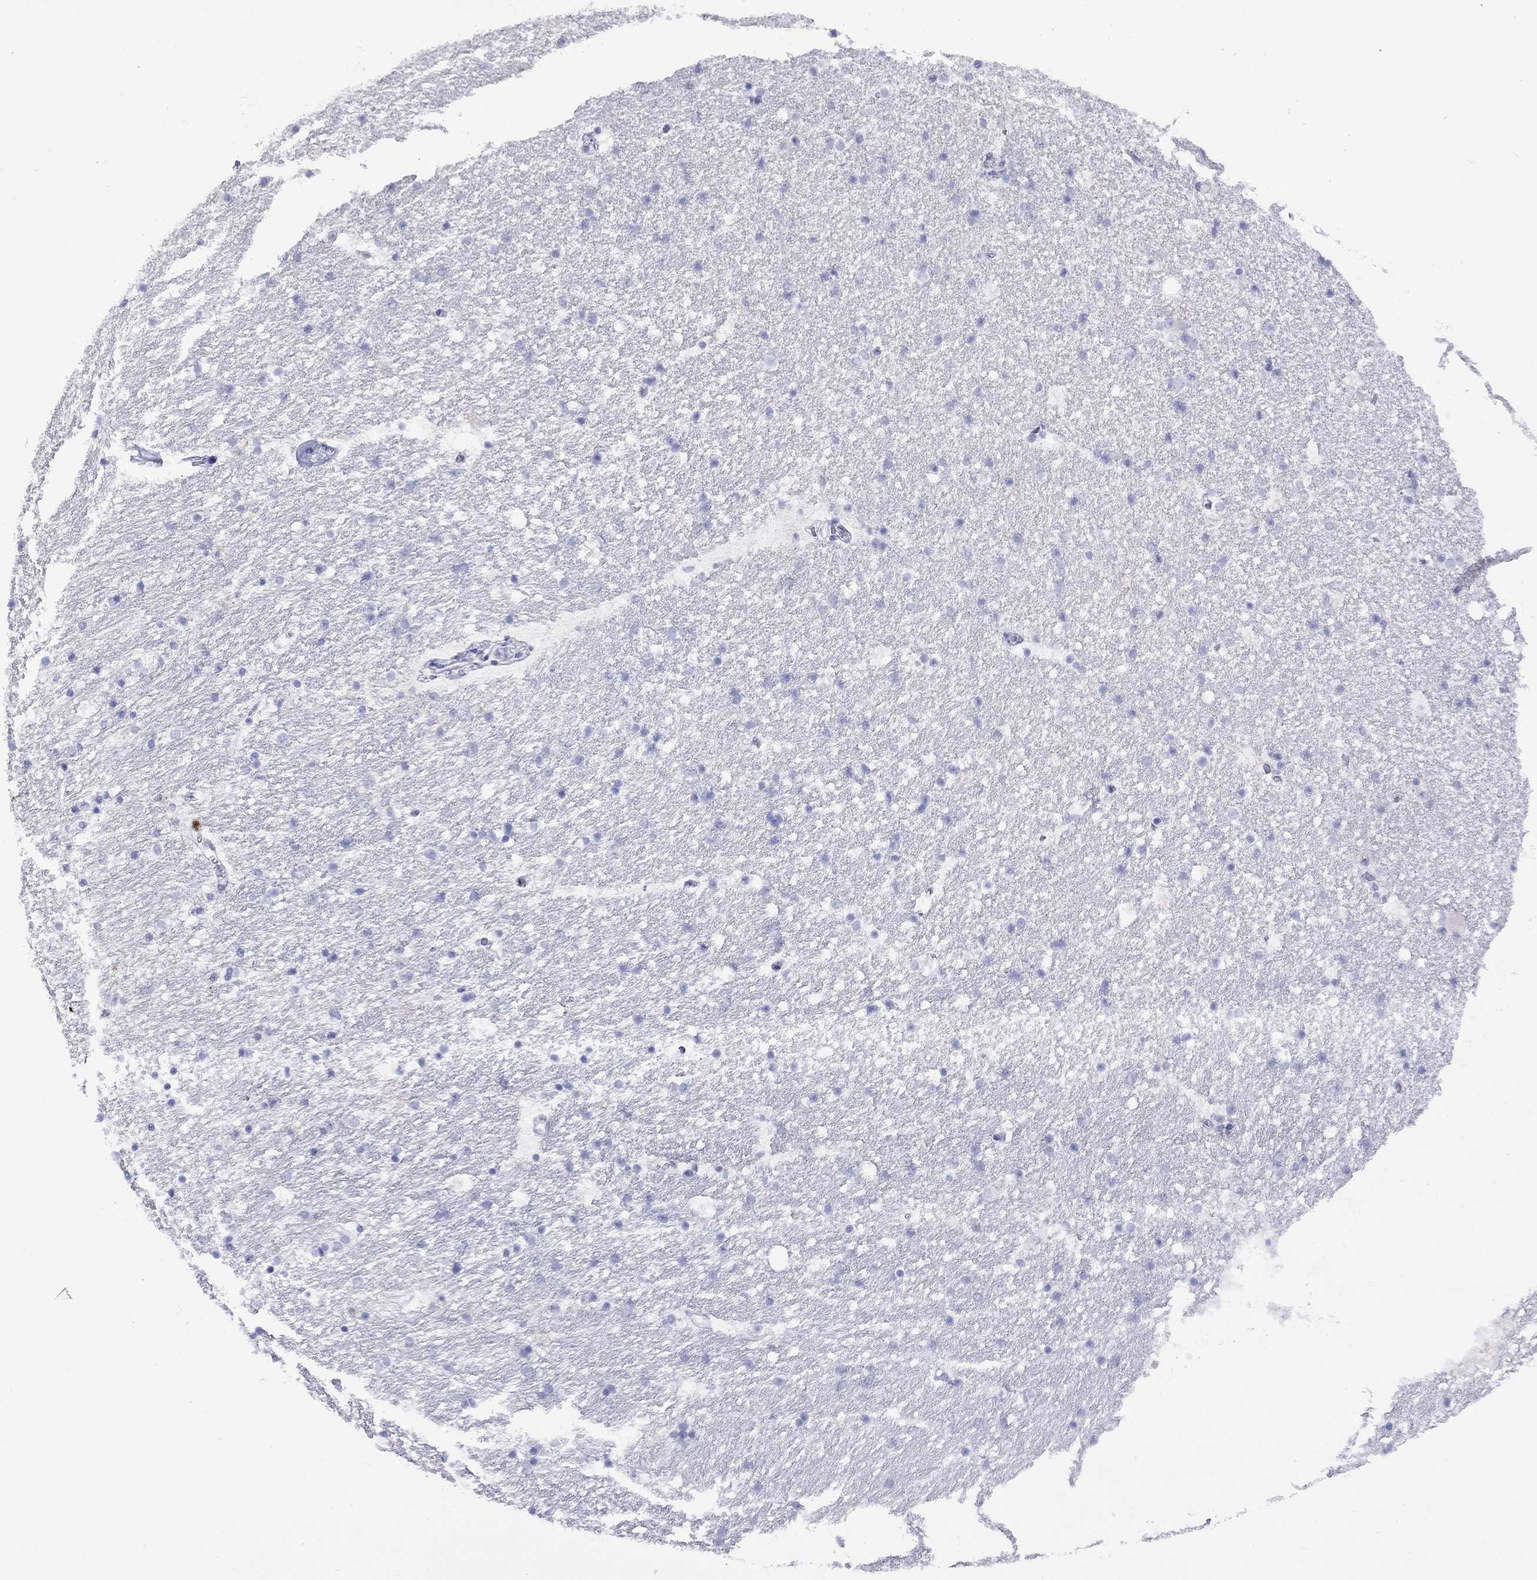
{"staining": {"intensity": "negative", "quantity": "none", "location": "none"}, "tissue": "hippocampus", "cell_type": "Glial cells", "image_type": "normal", "snomed": [{"axis": "morphology", "description": "Normal tissue, NOS"}, {"axis": "topography", "description": "Hippocampus"}], "caption": "A high-resolution image shows immunohistochemistry staining of unremarkable hippocampus, which displays no significant staining in glial cells. (DAB IHC, high magnification).", "gene": "SLC30A8", "patient": {"sex": "male", "age": 51}}